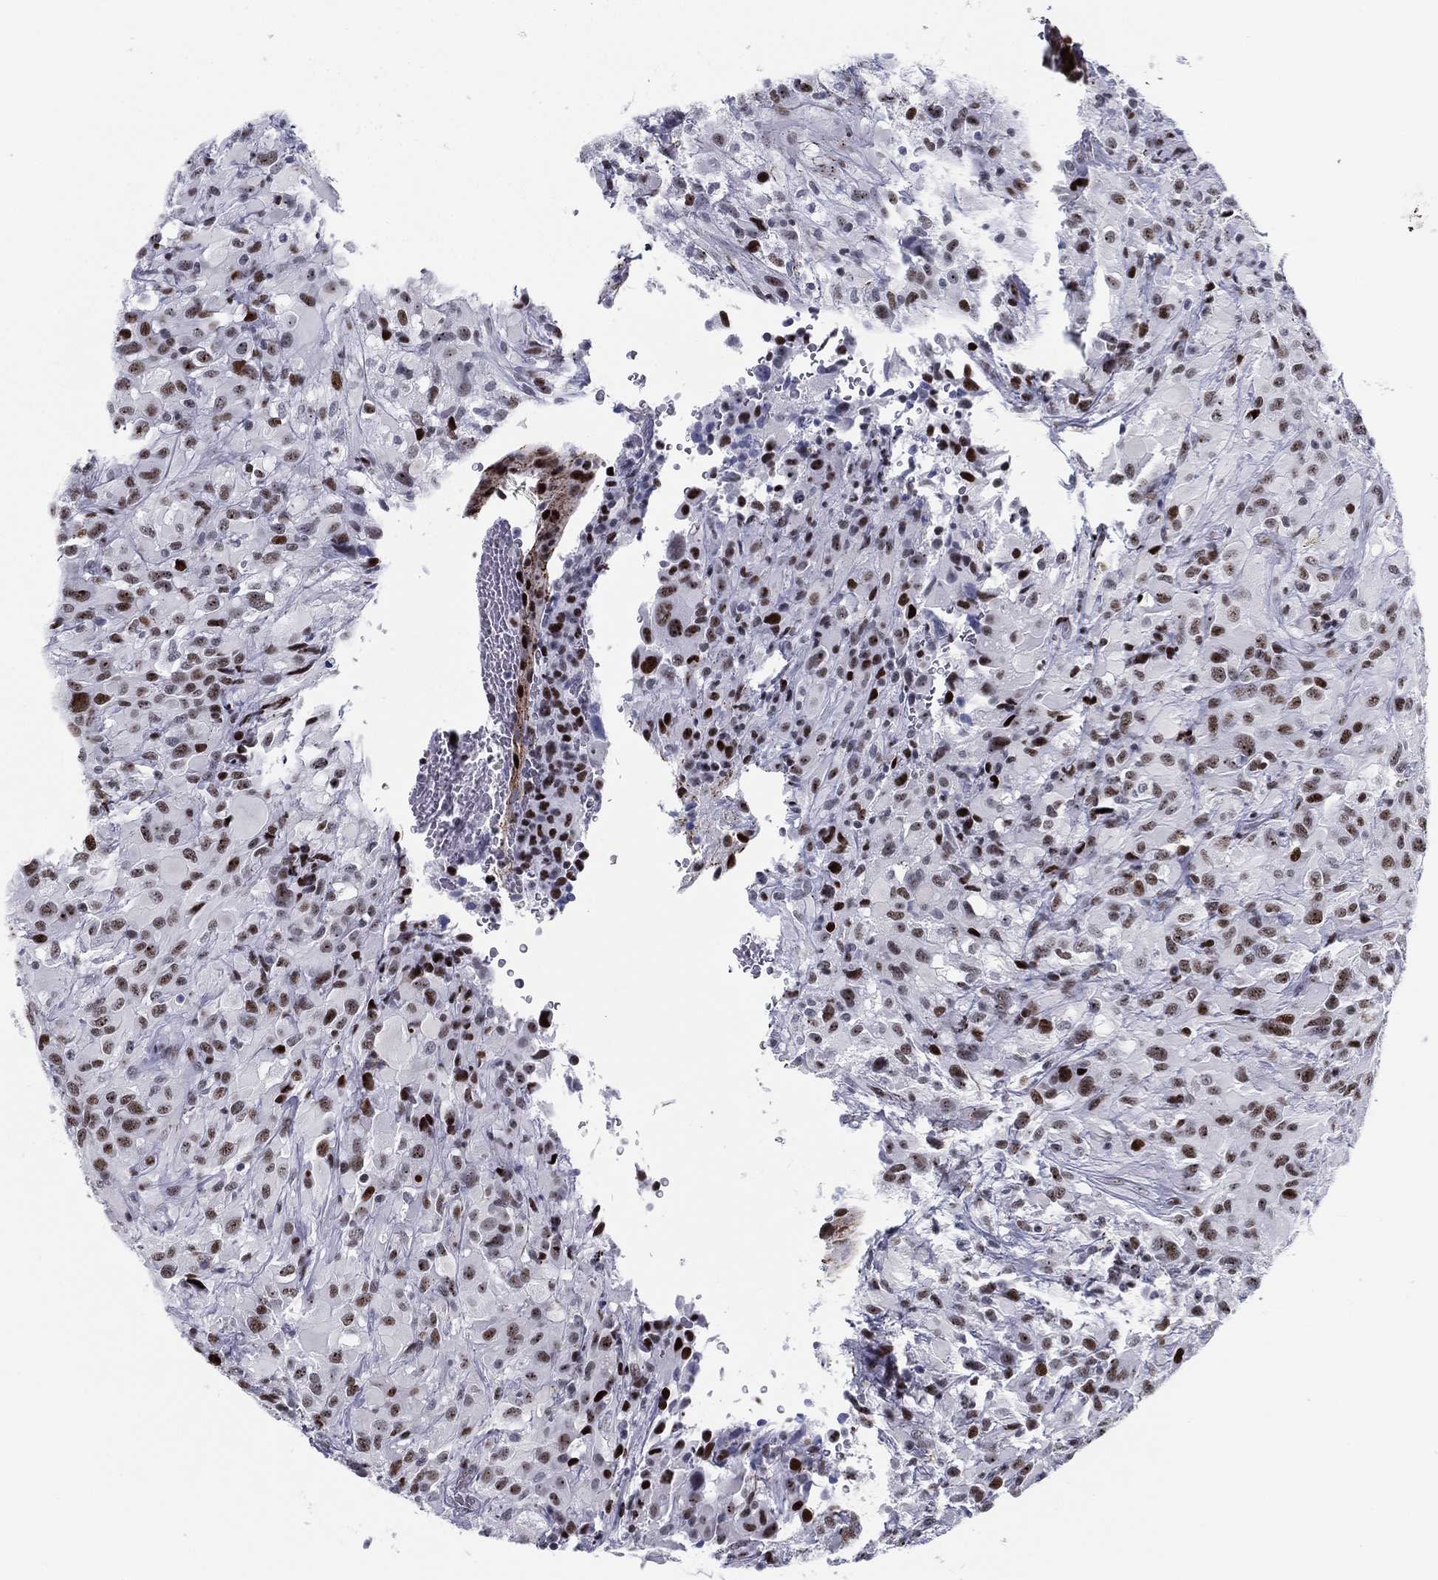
{"staining": {"intensity": "strong", "quantity": "25%-75%", "location": "nuclear"}, "tissue": "glioma", "cell_type": "Tumor cells", "image_type": "cancer", "snomed": [{"axis": "morphology", "description": "Glioma, malignant, High grade"}, {"axis": "topography", "description": "Cerebral cortex"}], "caption": "Tumor cells reveal high levels of strong nuclear expression in approximately 25%-75% of cells in human glioma.", "gene": "CYB561D2", "patient": {"sex": "male", "age": 35}}